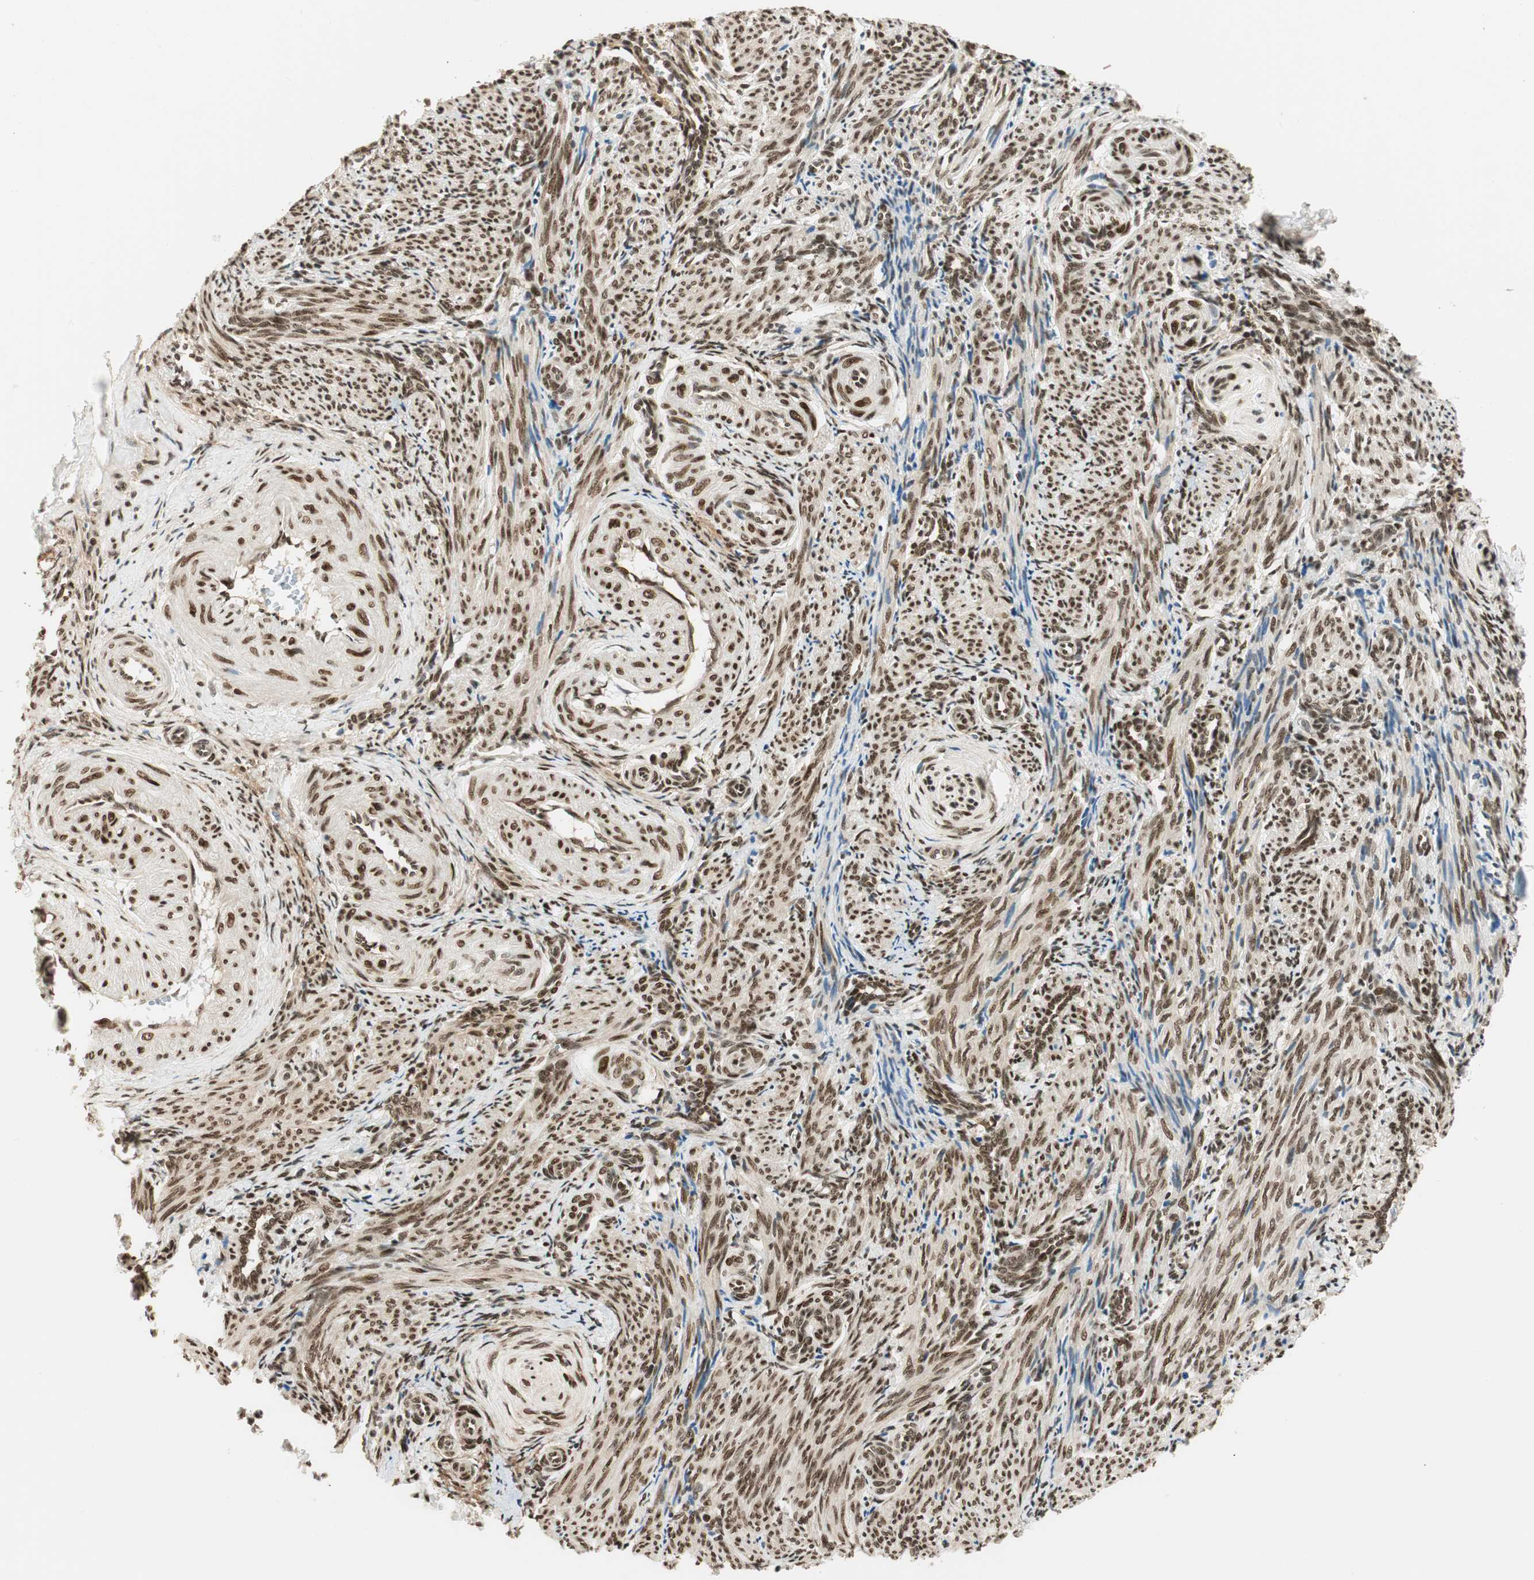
{"staining": {"intensity": "moderate", "quantity": ">75%", "location": "nuclear"}, "tissue": "smooth muscle", "cell_type": "Smooth muscle cells", "image_type": "normal", "snomed": [{"axis": "morphology", "description": "Normal tissue, NOS"}, {"axis": "topography", "description": "Endometrium"}], "caption": "A high-resolution image shows immunohistochemistry staining of unremarkable smooth muscle, which reveals moderate nuclear positivity in about >75% of smooth muscle cells.", "gene": "RING1", "patient": {"sex": "female", "age": 33}}